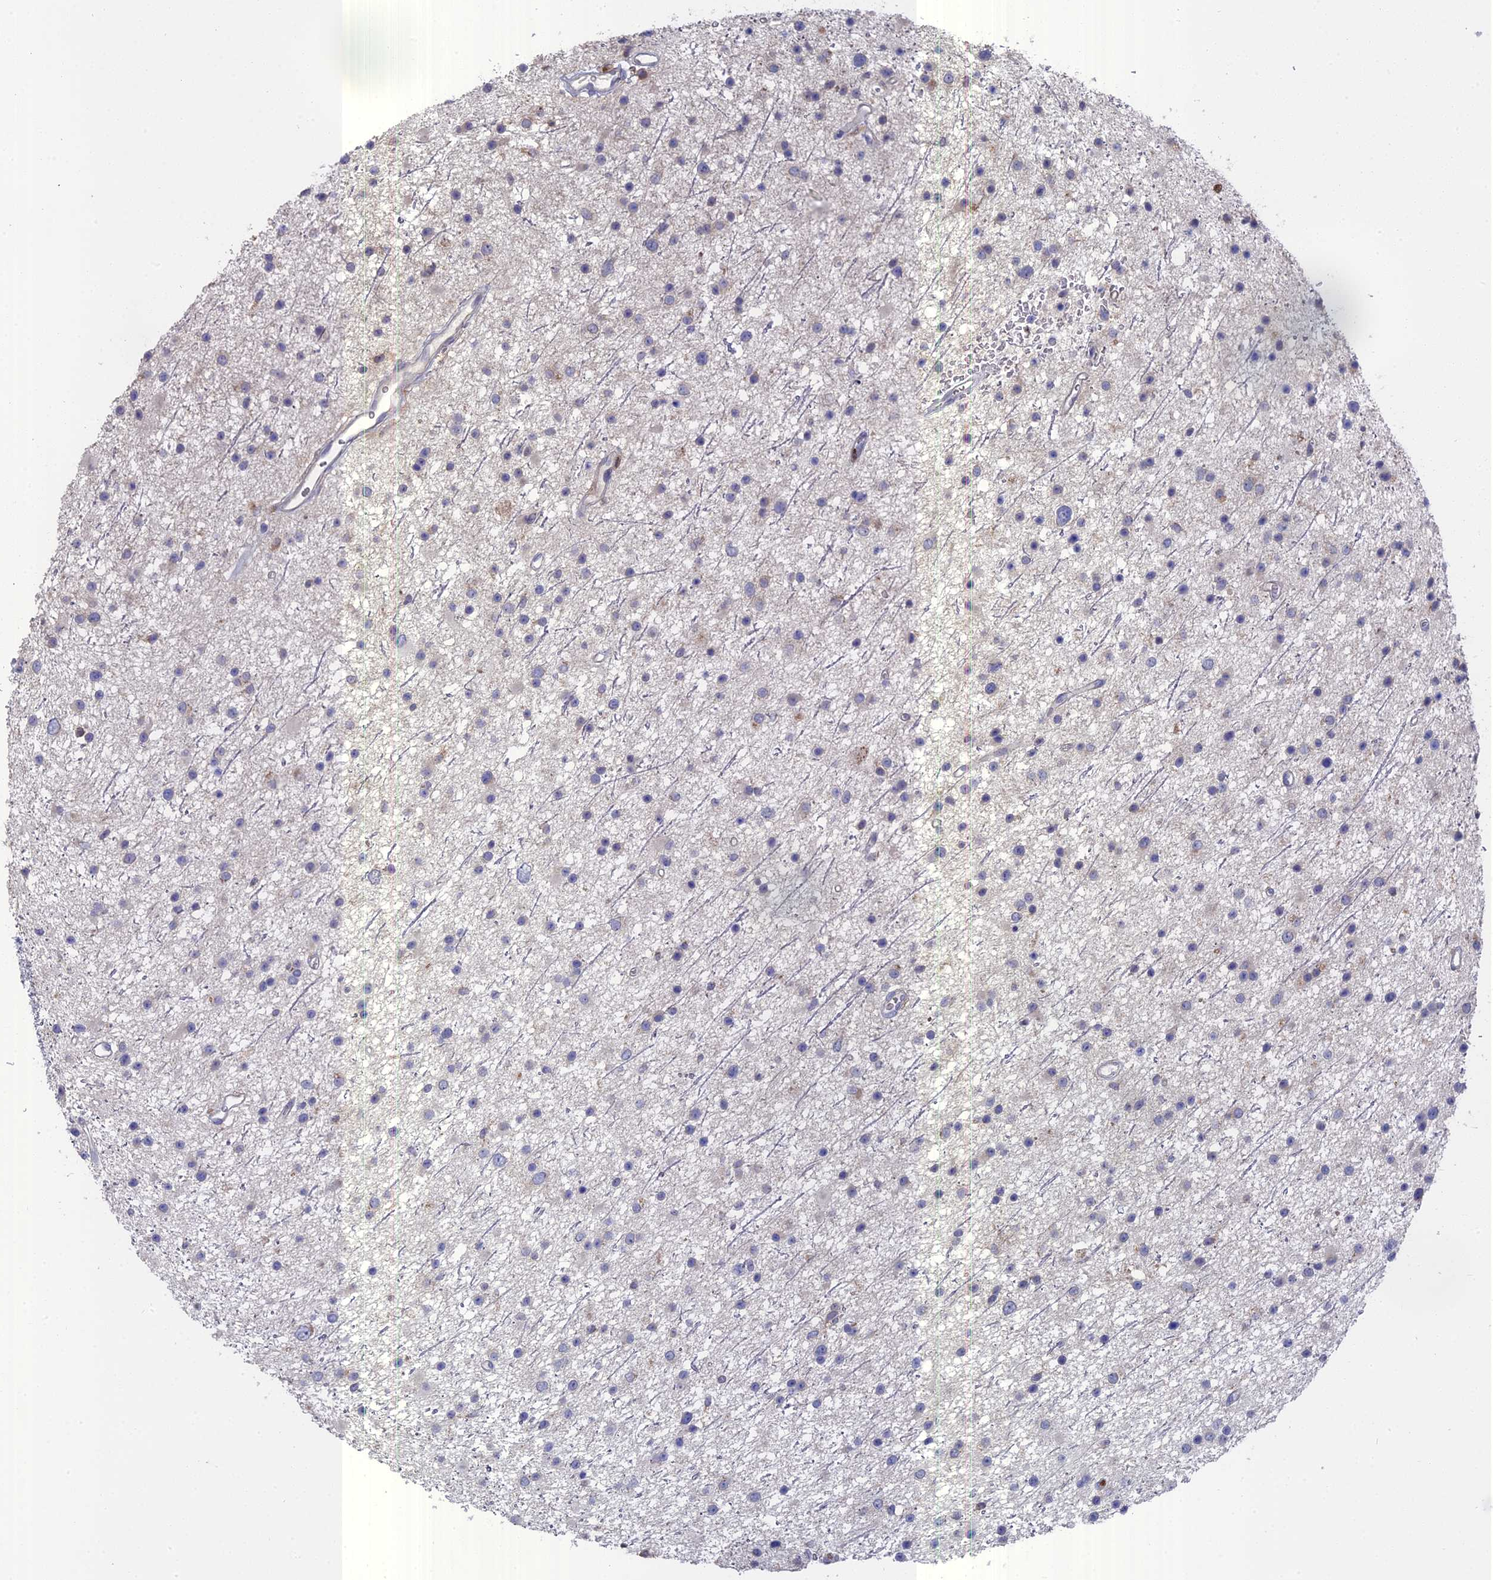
{"staining": {"intensity": "negative", "quantity": "none", "location": "none"}, "tissue": "glioma", "cell_type": "Tumor cells", "image_type": "cancer", "snomed": [{"axis": "morphology", "description": "Glioma, malignant, Low grade"}, {"axis": "topography", "description": "Cerebral cortex"}], "caption": "IHC of low-grade glioma (malignant) shows no expression in tumor cells.", "gene": "NCF4", "patient": {"sex": "female", "age": 39}}